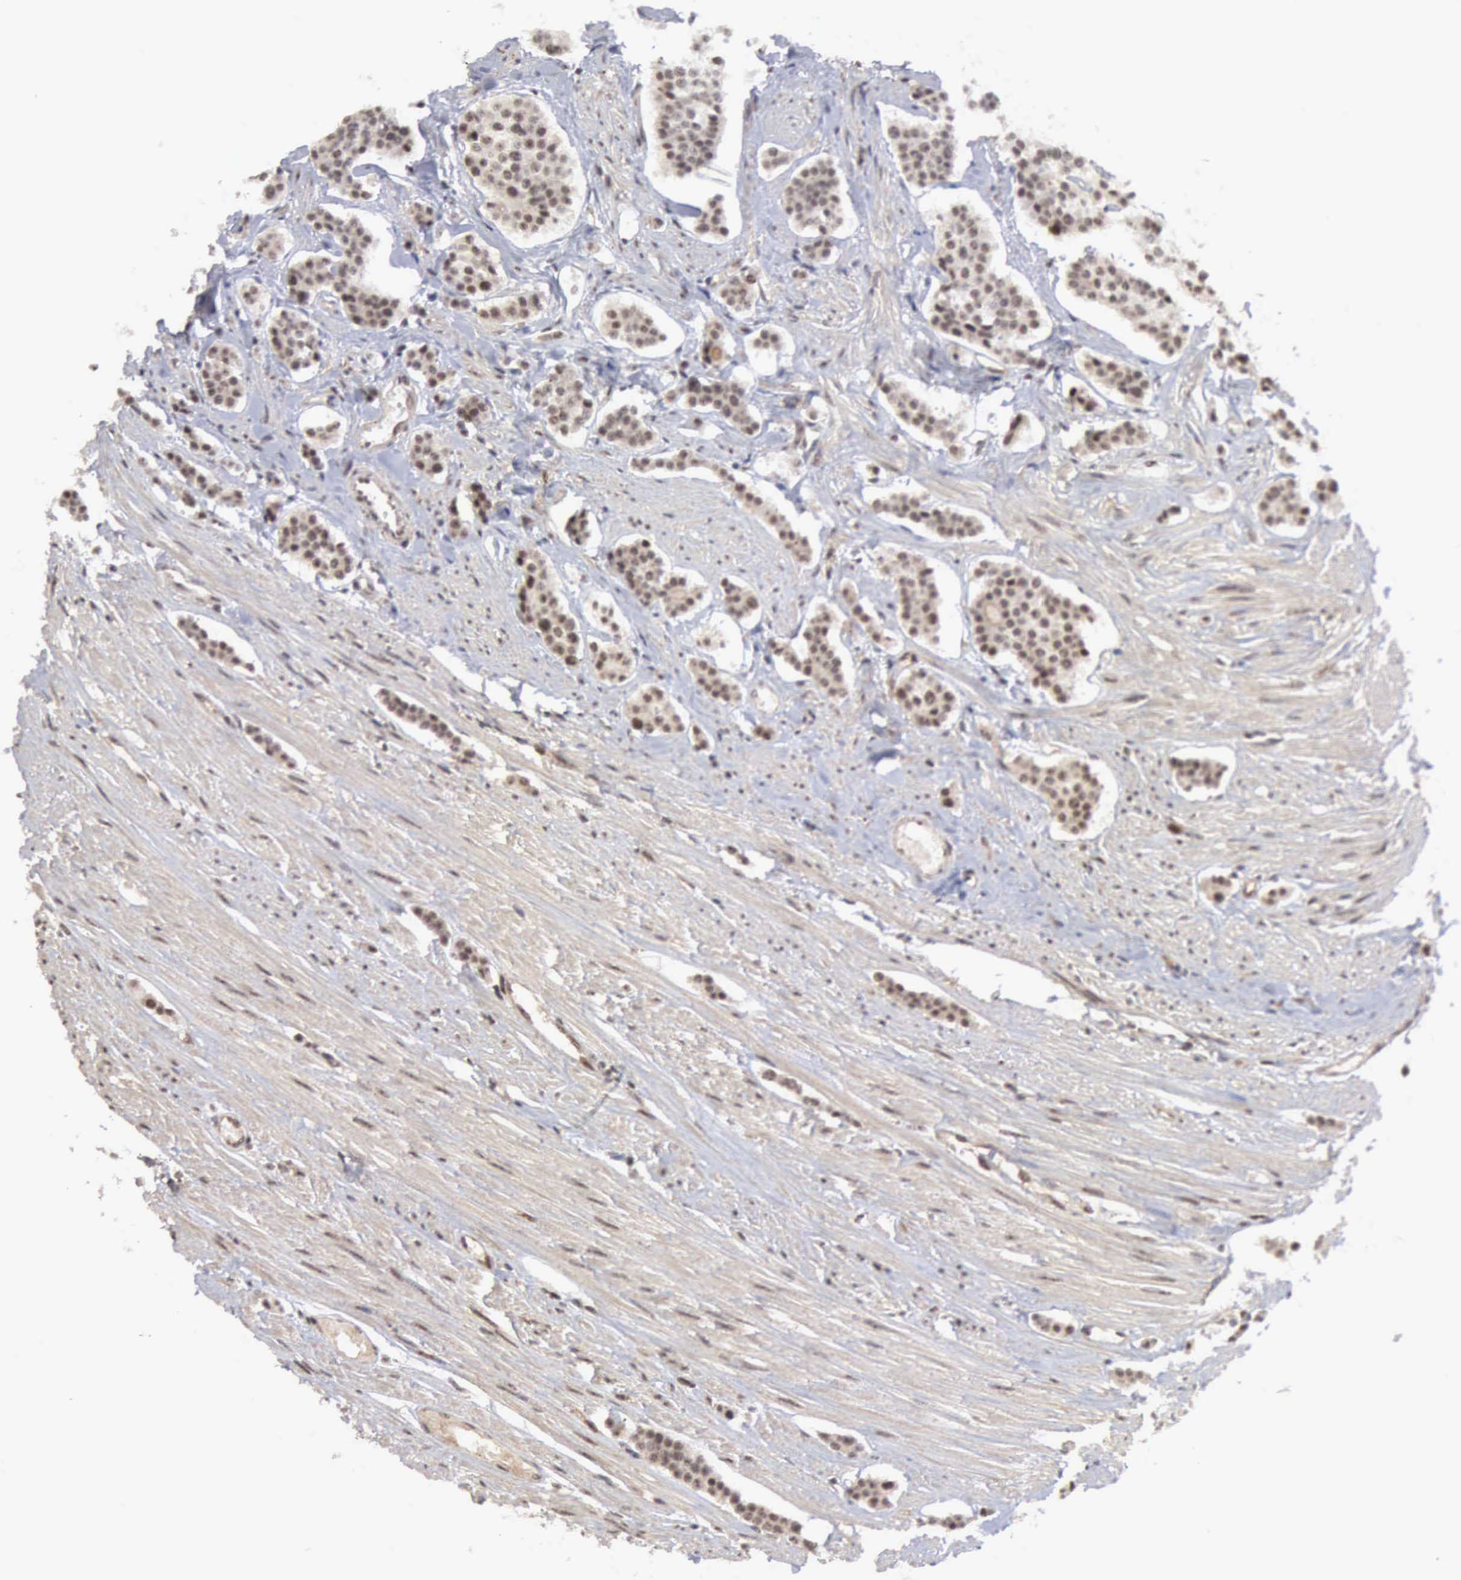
{"staining": {"intensity": "weak", "quantity": ">75%", "location": "nuclear"}, "tissue": "carcinoid", "cell_type": "Tumor cells", "image_type": "cancer", "snomed": [{"axis": "morphology", "description": "Carcinoid, malignant, NOS"}, {"axis": "topography", "description": "Small intestine"}], "caption": "Carcinoid (malignant) tissue exhibits weak nuclear expression in about >75% of tumor cells, visualized by immunohistochemistry.", "gene": "CDKN2A", "patient": {"sex": "male", "age": 60}}